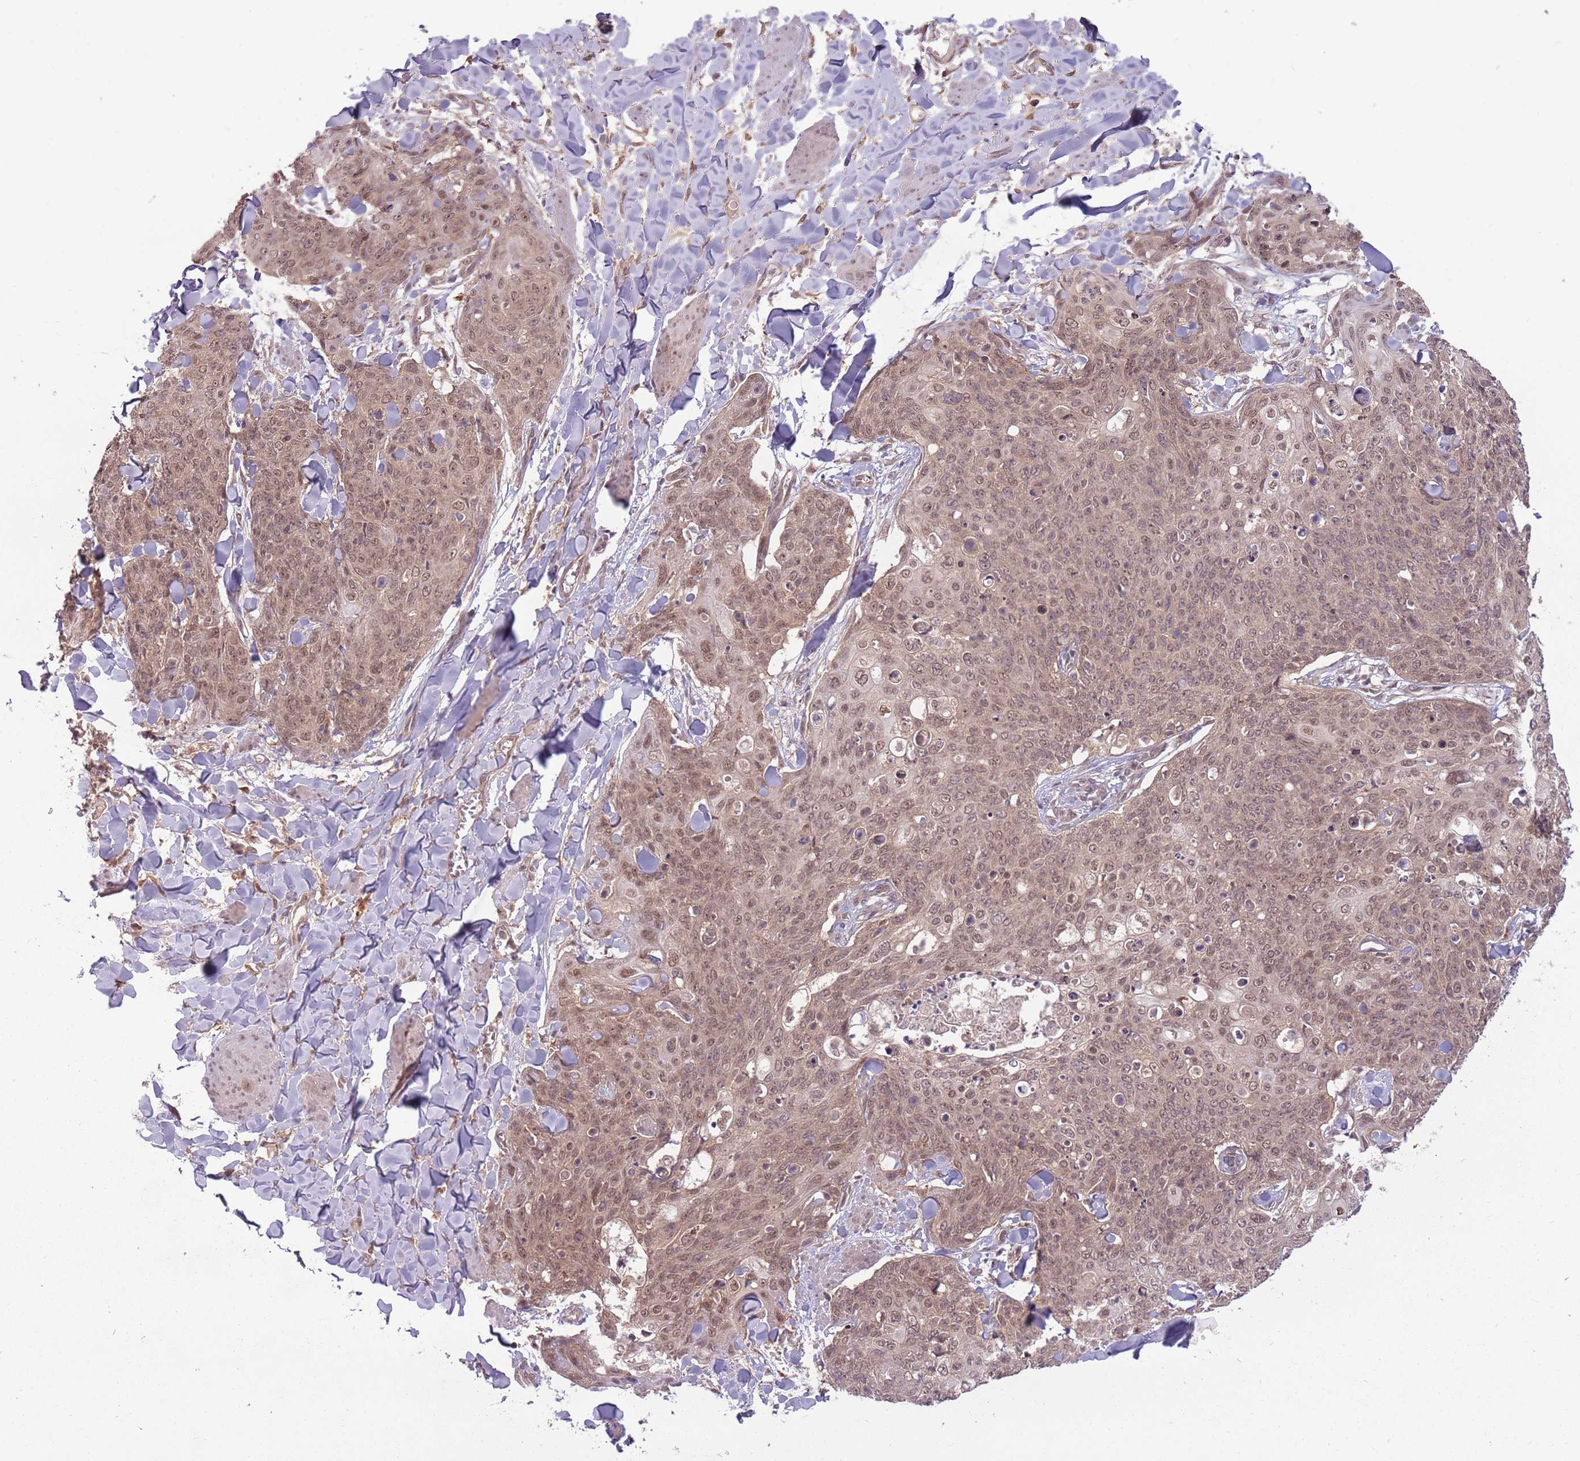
{"staining": {"intensity": "weak", "quantity": ">75%", "location": "cytoplasmic/membranous,nuclear"}, "tissue": "skin cancer", "cell_type": "Tumor cells", "image_type": "cancer", "snomed": [{"axis": "morphology", "description": "Squamous cell carcinoma, NOS"}, {"axis": "topography", "description": "Skin"}, {"axis": "topography", "description": "Vulva"}], "caption": "The immunohistochemical stain highlights weak cytoplasmic/membranous and nuclear staining in tumor cells of squamous cell carcinoma (skin) tissue.", "gene": "ADAMTS3", "patient": {"sex": "female", "age": 85}}